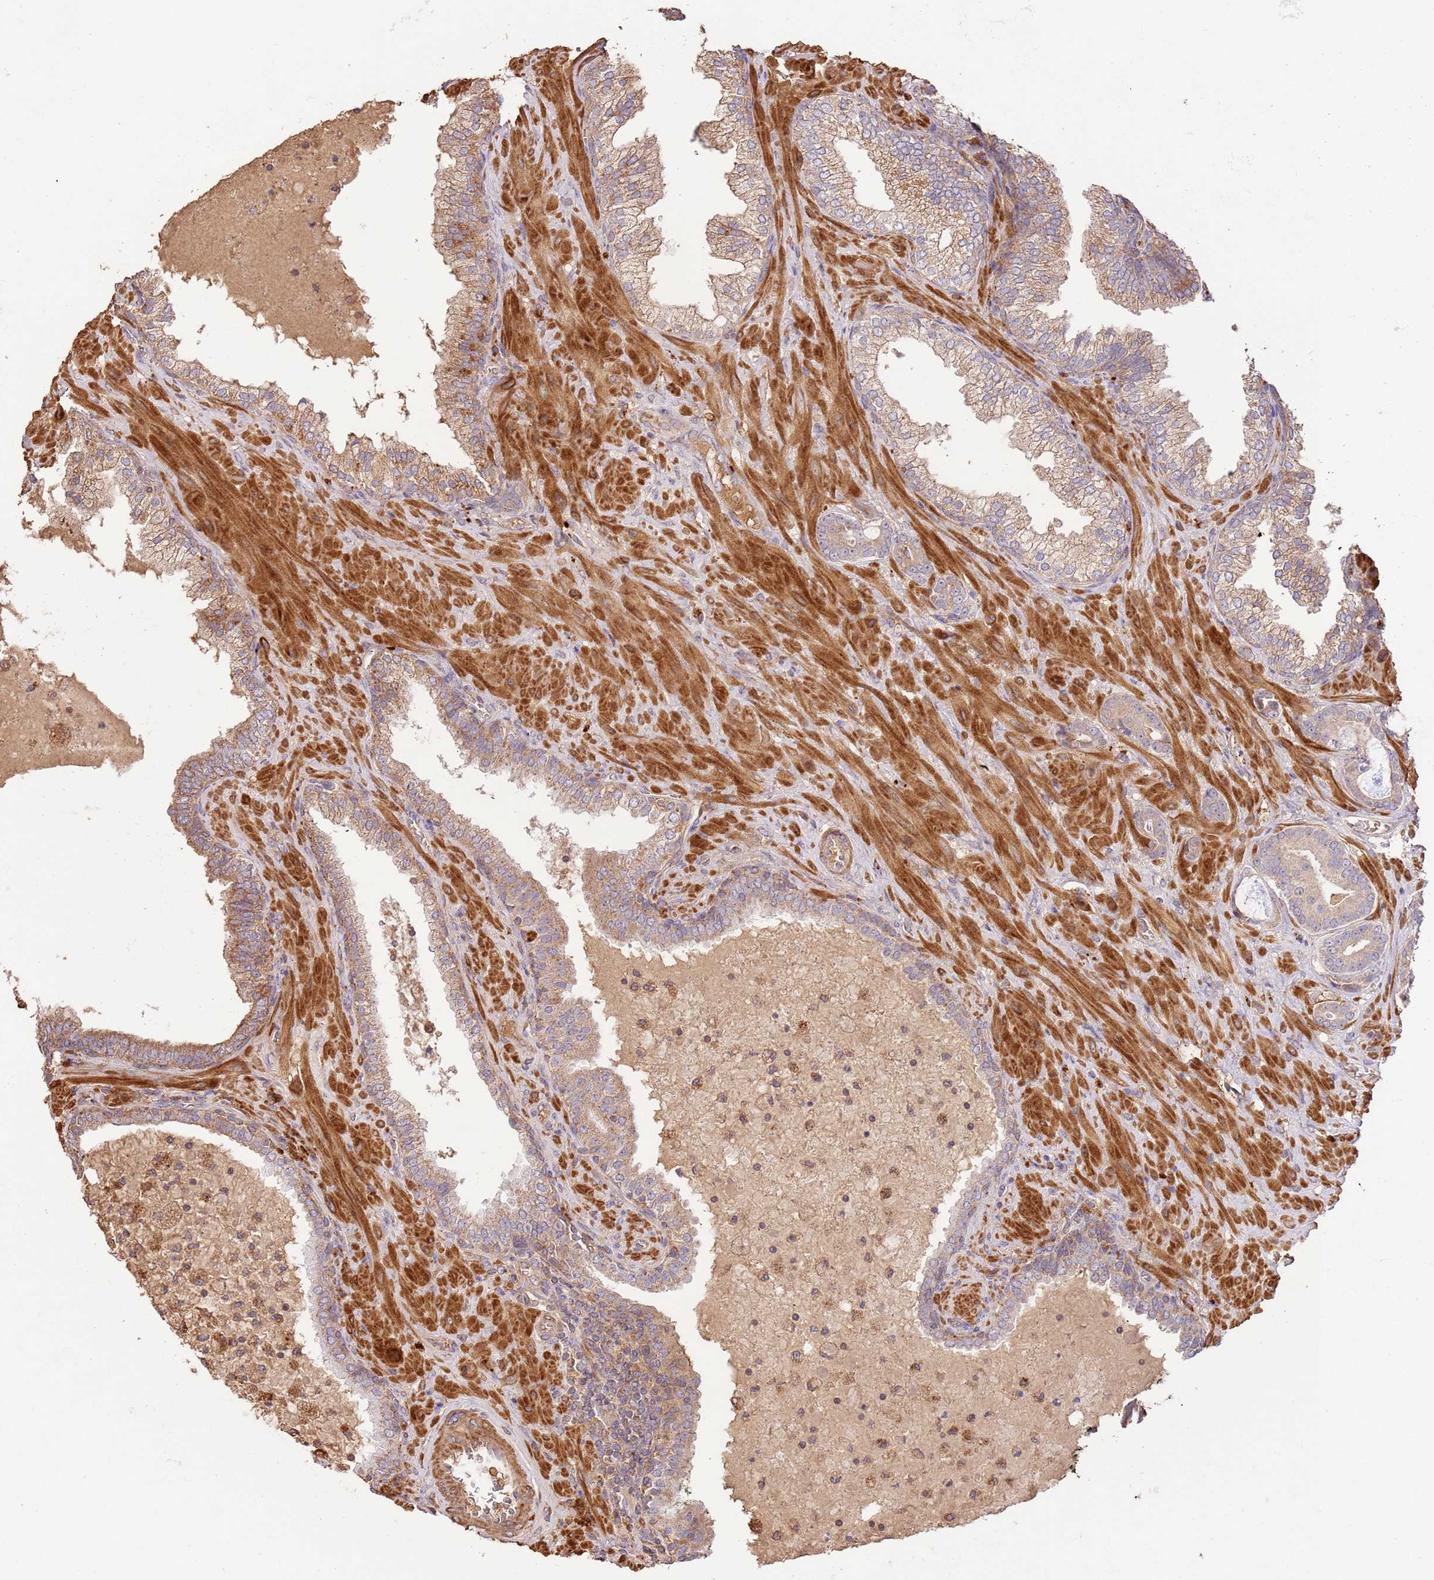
{"staining": {"intensity": "moderate", "quantity": "25%-75%", "location": "cytoplasmic/membranous"}, "tissue": "prostate cancer", "cell_type": "Tumor cells", "image_type": "cancer", "snomed": [{"axis": "morphology", "description": "Adenocarcinoma, High grade"}, {"axis": "topography", "description": "Prostate"}], "caption": "Prostate cancer (high-grade adenocarcinoma) stained with immunohistochemistry (IHC) exhibits moderate cytoplasmic/membranous staining in approximately 25%-75% of tumor cells.", "gene": "CEP55", "patient": {"sex": "male", "age": 55}}